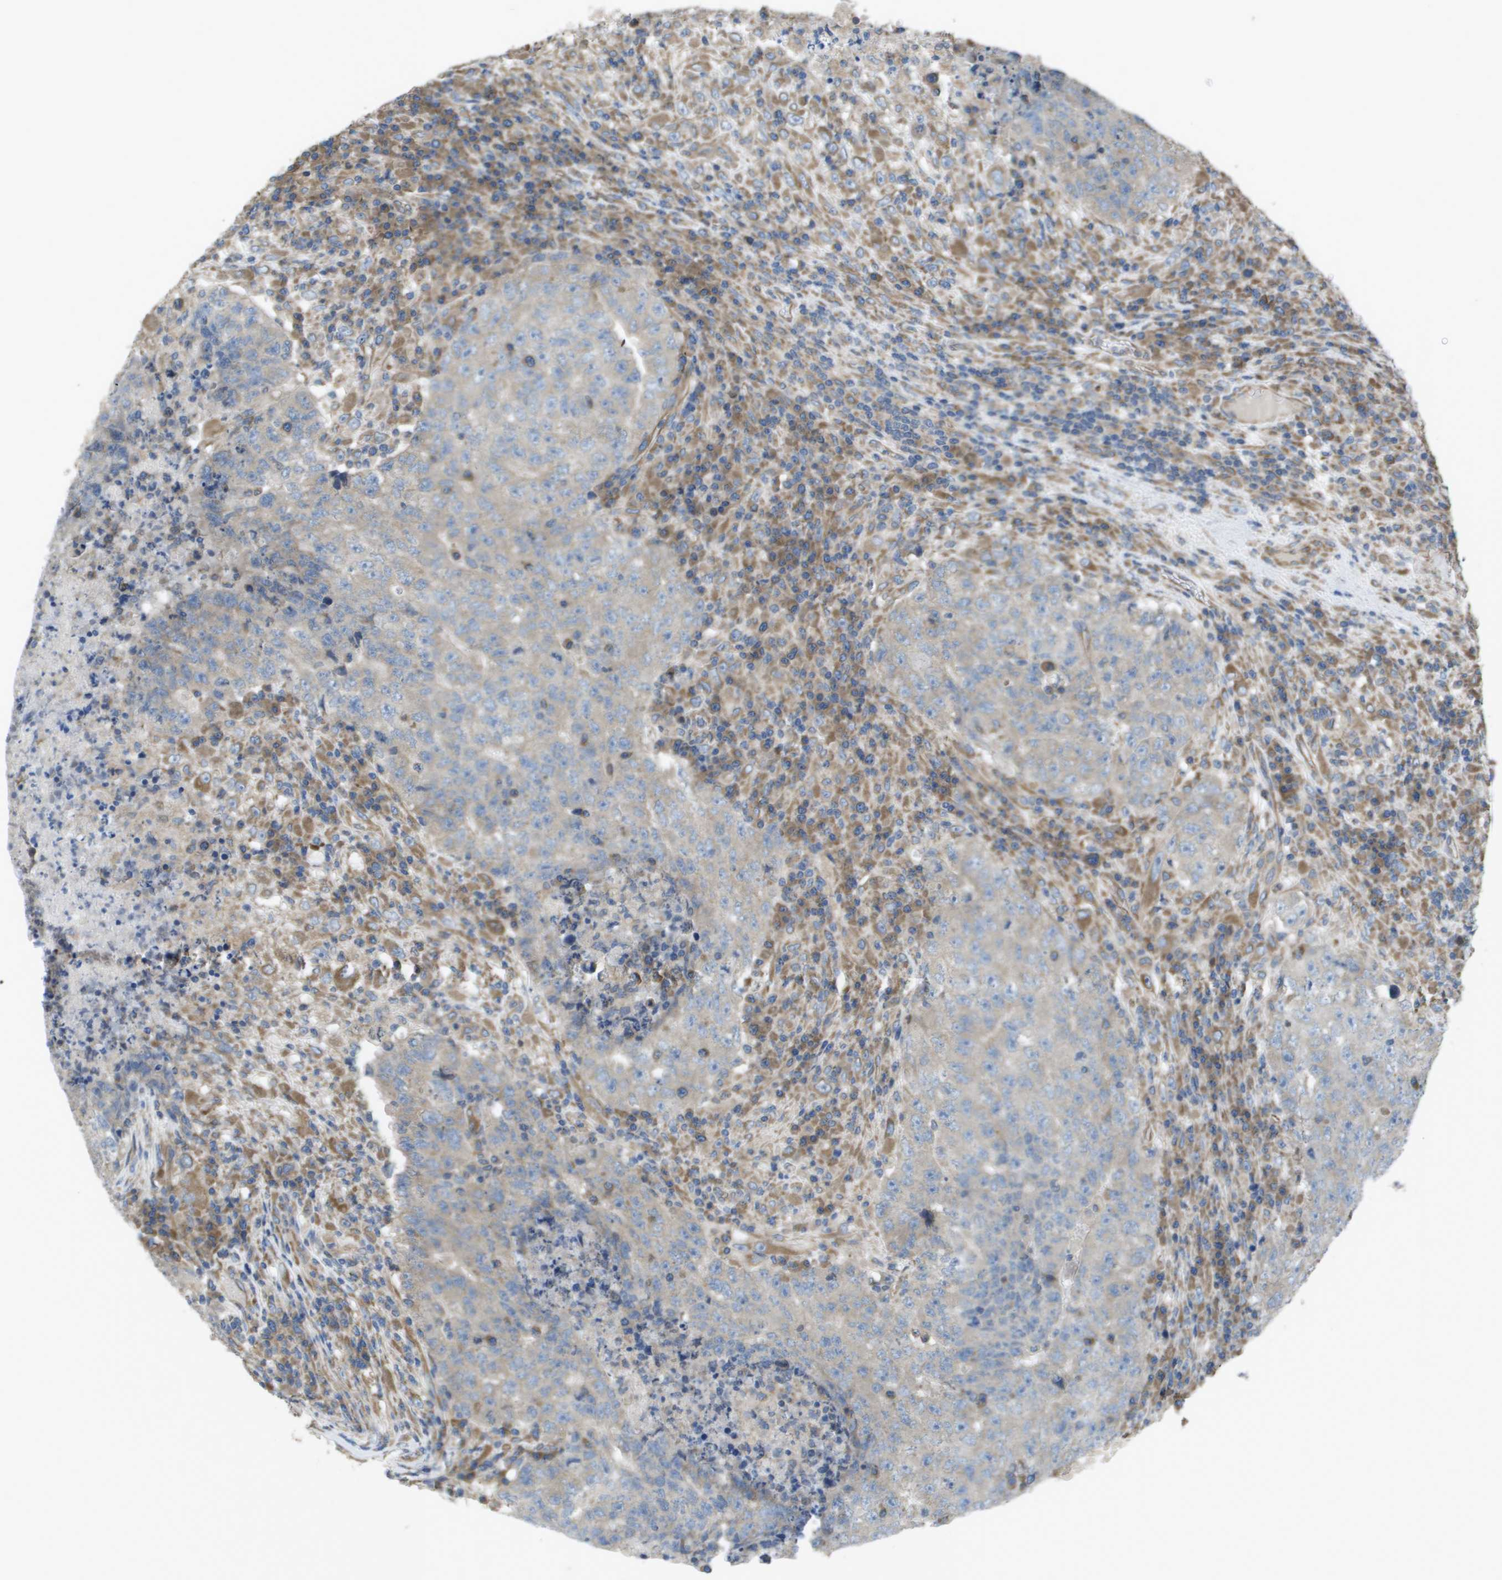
{"staining": {"intensity": "negative", "quantity": "none", "location": "none"}, "tissue": "testis cancer", "cell_type": "Tumor cells", "image_type": "cancer", "snomed": [{"axis": "morphology", "description": "Necrosis, NOS"}, {"axis": "morphology", "description": "Carcinoma, Embryonal, NOS"}, {"axis": "topography", "description": "Testis"}], "caption": "Tumor cells are negative for brown protein staining in testis cancer. (Stains: DAB immunohistochemistry (IHC) with hematoxylin counter stain, Microscopy: brightfield microscopy at high magnification).", "gene": "CLCN2", "patient": {"sex": "male", "age": 19}}